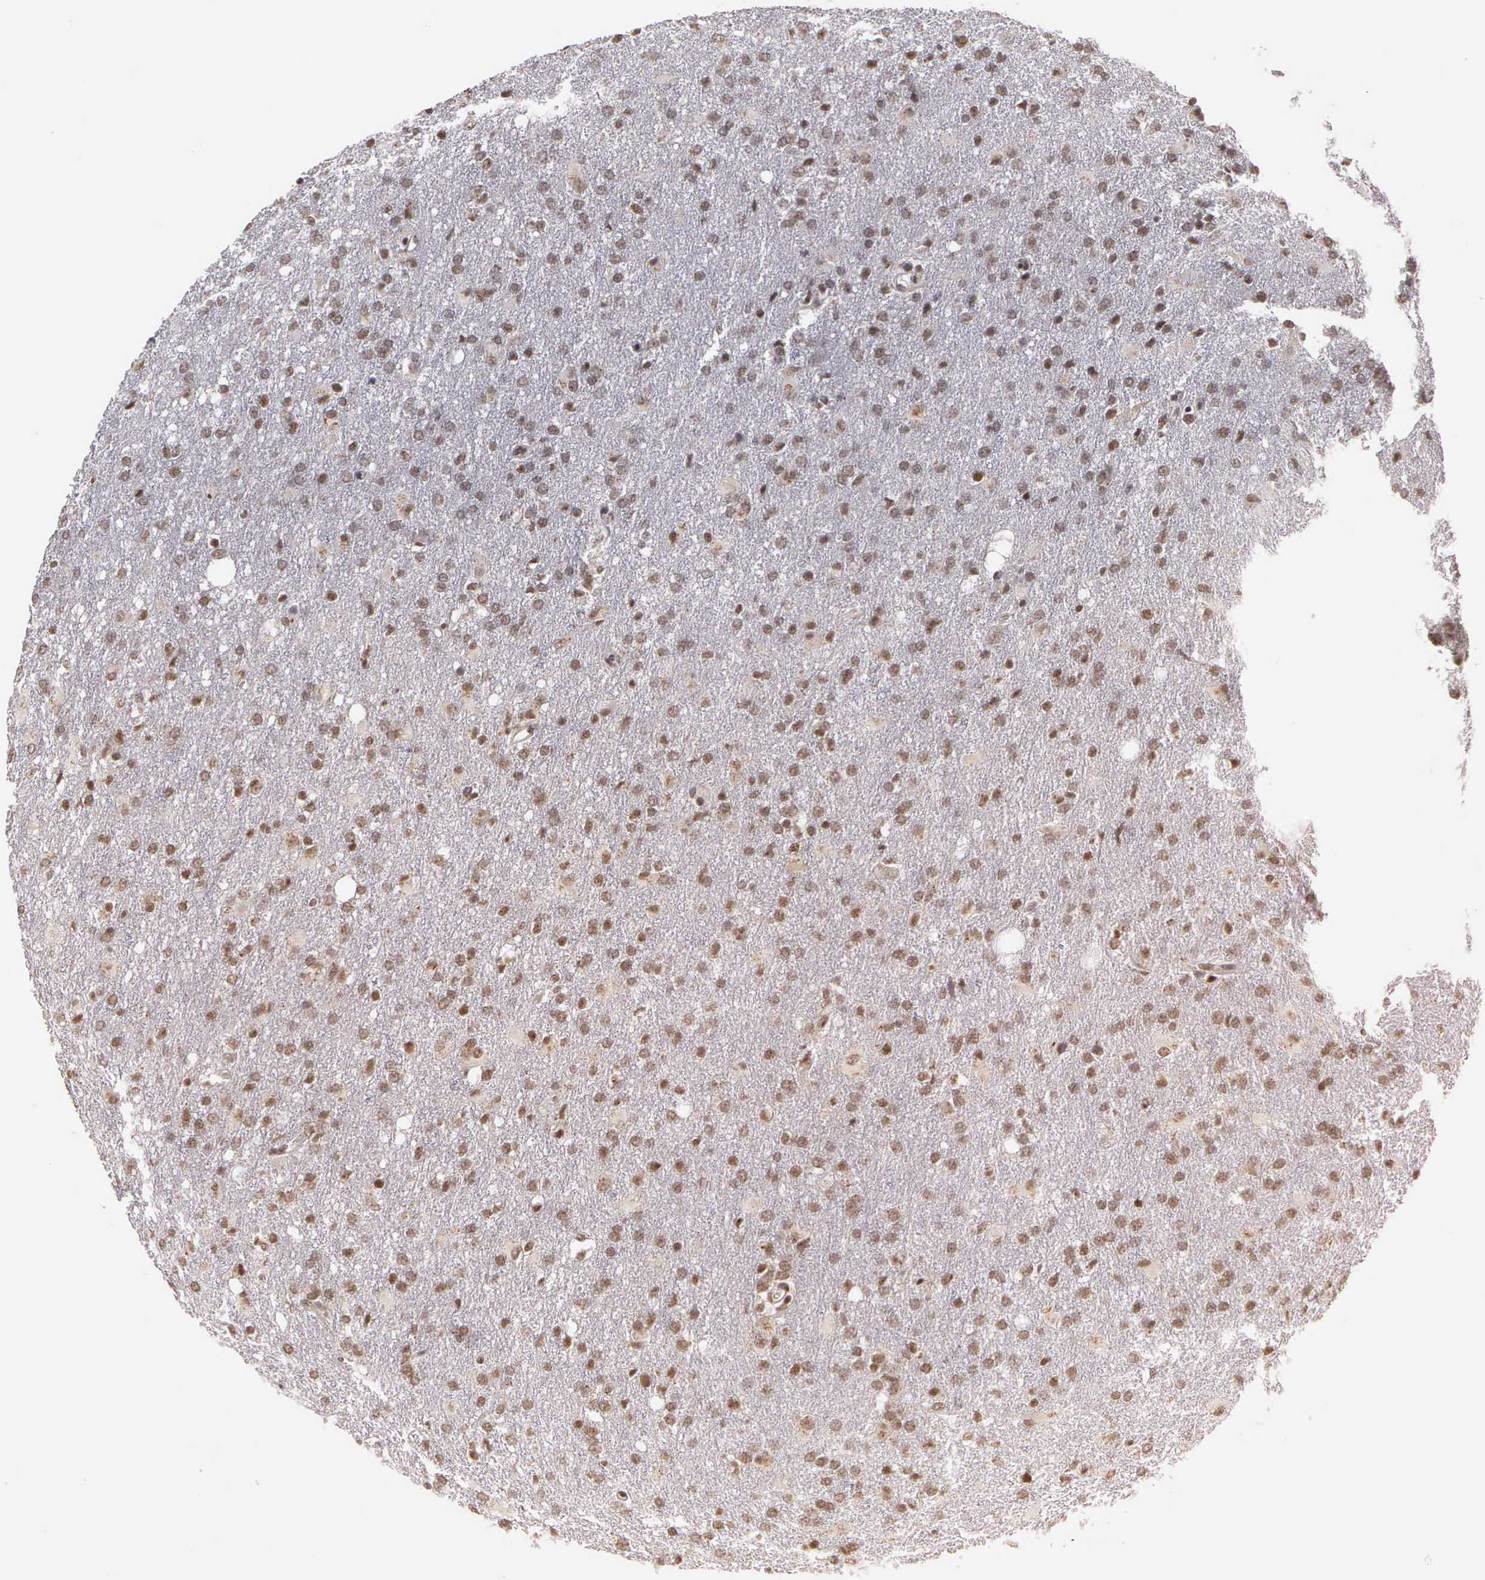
{"staining": {"intensity": "weak", "quantity": "25%-75%", "location": "nuclear"}, "tissue": "glioma", "cell_type": "Tumor cells", "image_type": "cancer", "snomed": [{"axis": "morphology", "description": "Glioma, malignant, High grade"}, {"axis": "topography", "description": "Brain"}], "caption": "There is low levels of weak nuclear expression in tumor cells of glioma, as demonstrated by immunohistochemical staining (brown color).", "gene": "GTF2A1", "patient": {"sex": "male", "age": 68}}